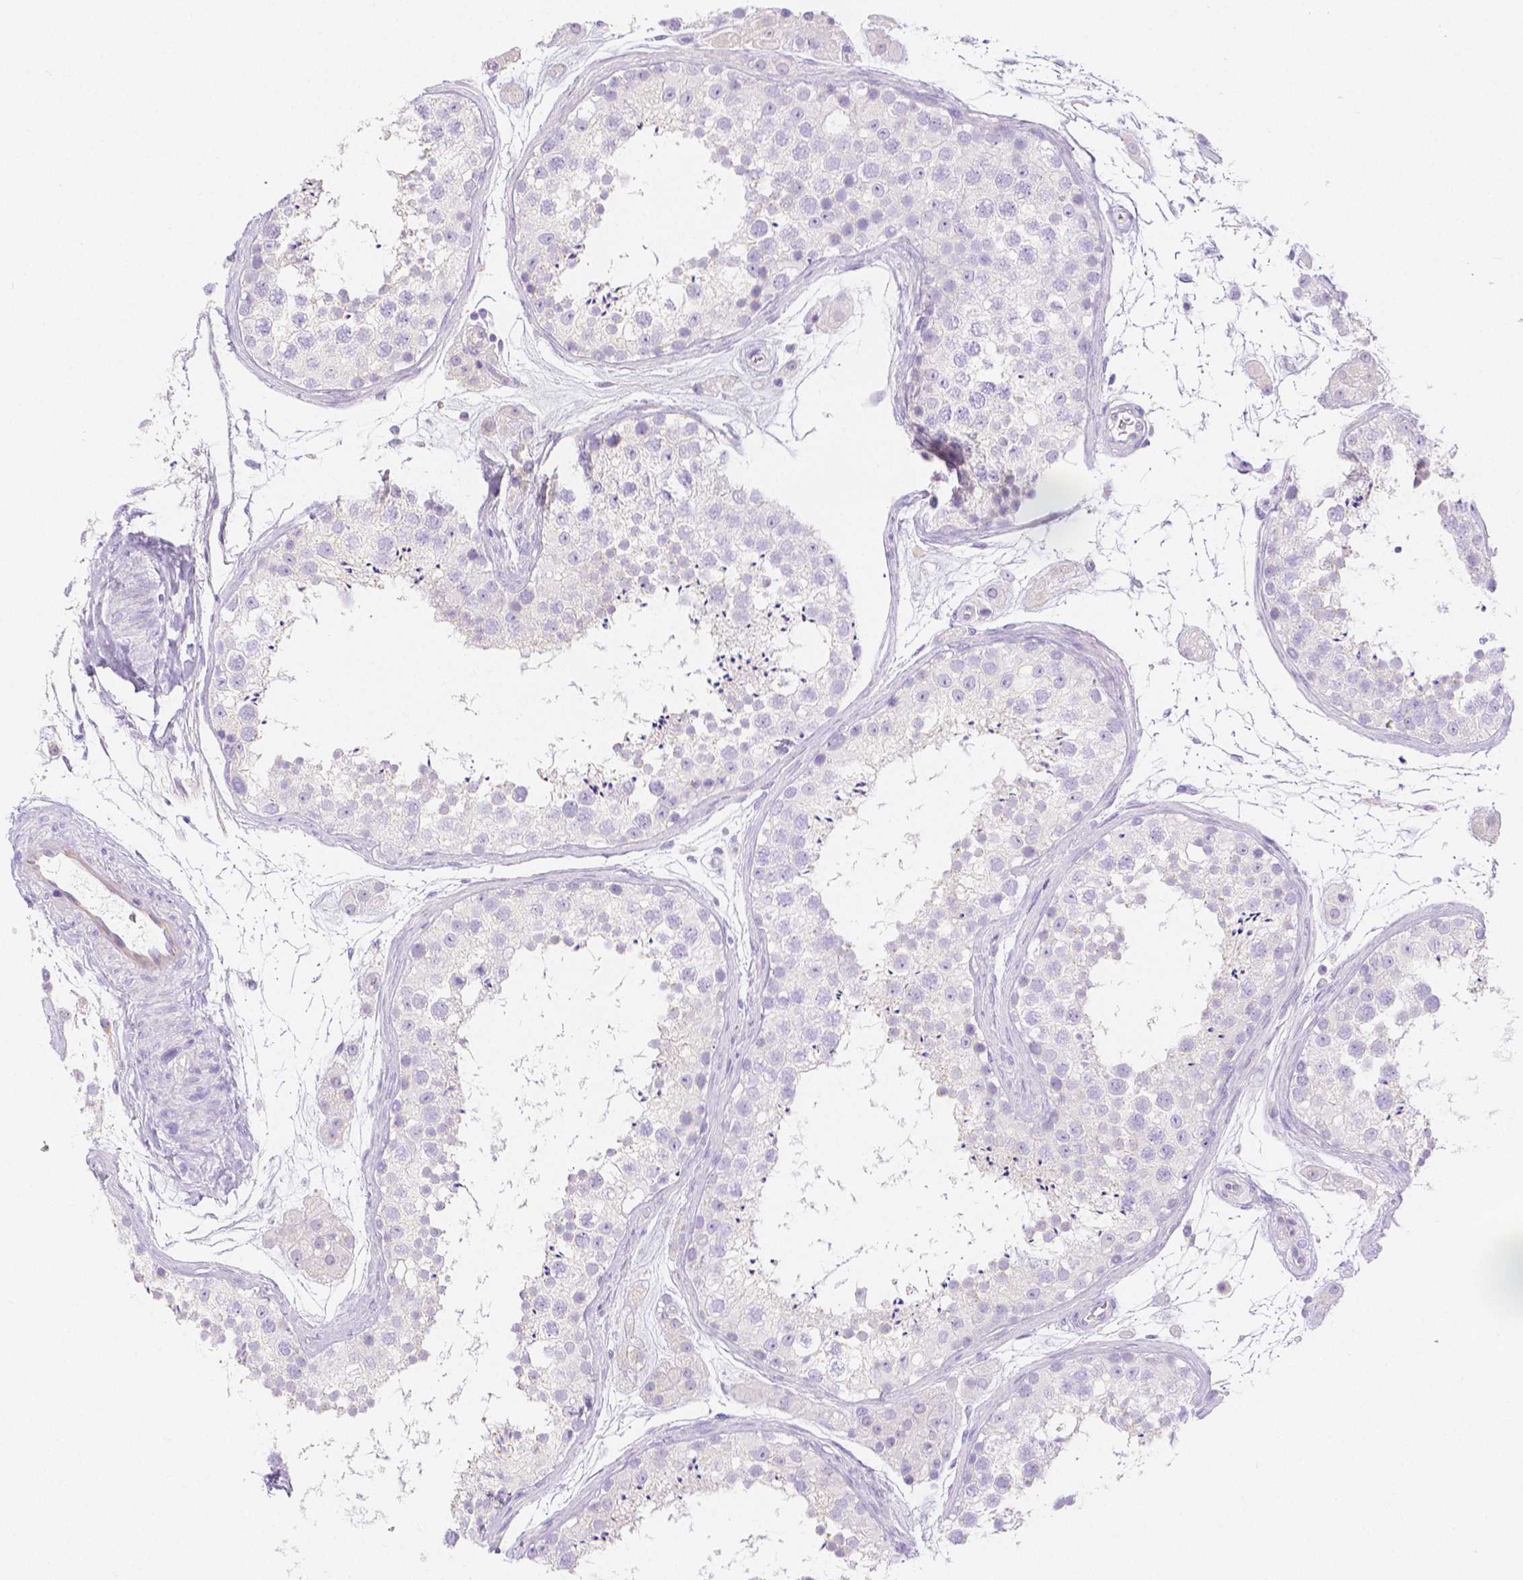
{"staining": {"intensity": "negative", "quantity": "none", "location": "none"}, "tissue": "testis", "cell_type": "Cells in seminiferous ducts", "image_type": "normal", "snomed": [{"axis": "morphology", "description": "Normal tissue, NOS"}, {"axis": "topography", "description": "Testis"}], "caption": "IHC photomicrograph of benign testis: human testis stained with DAB (3,3'-diaminobenzidine) displays no significant protein positivity in cells in seminiferous ducts. Nuclei are stained in blue.", "gene": "SLC27A5", "patient": {"sex": "male", "age": 41}}